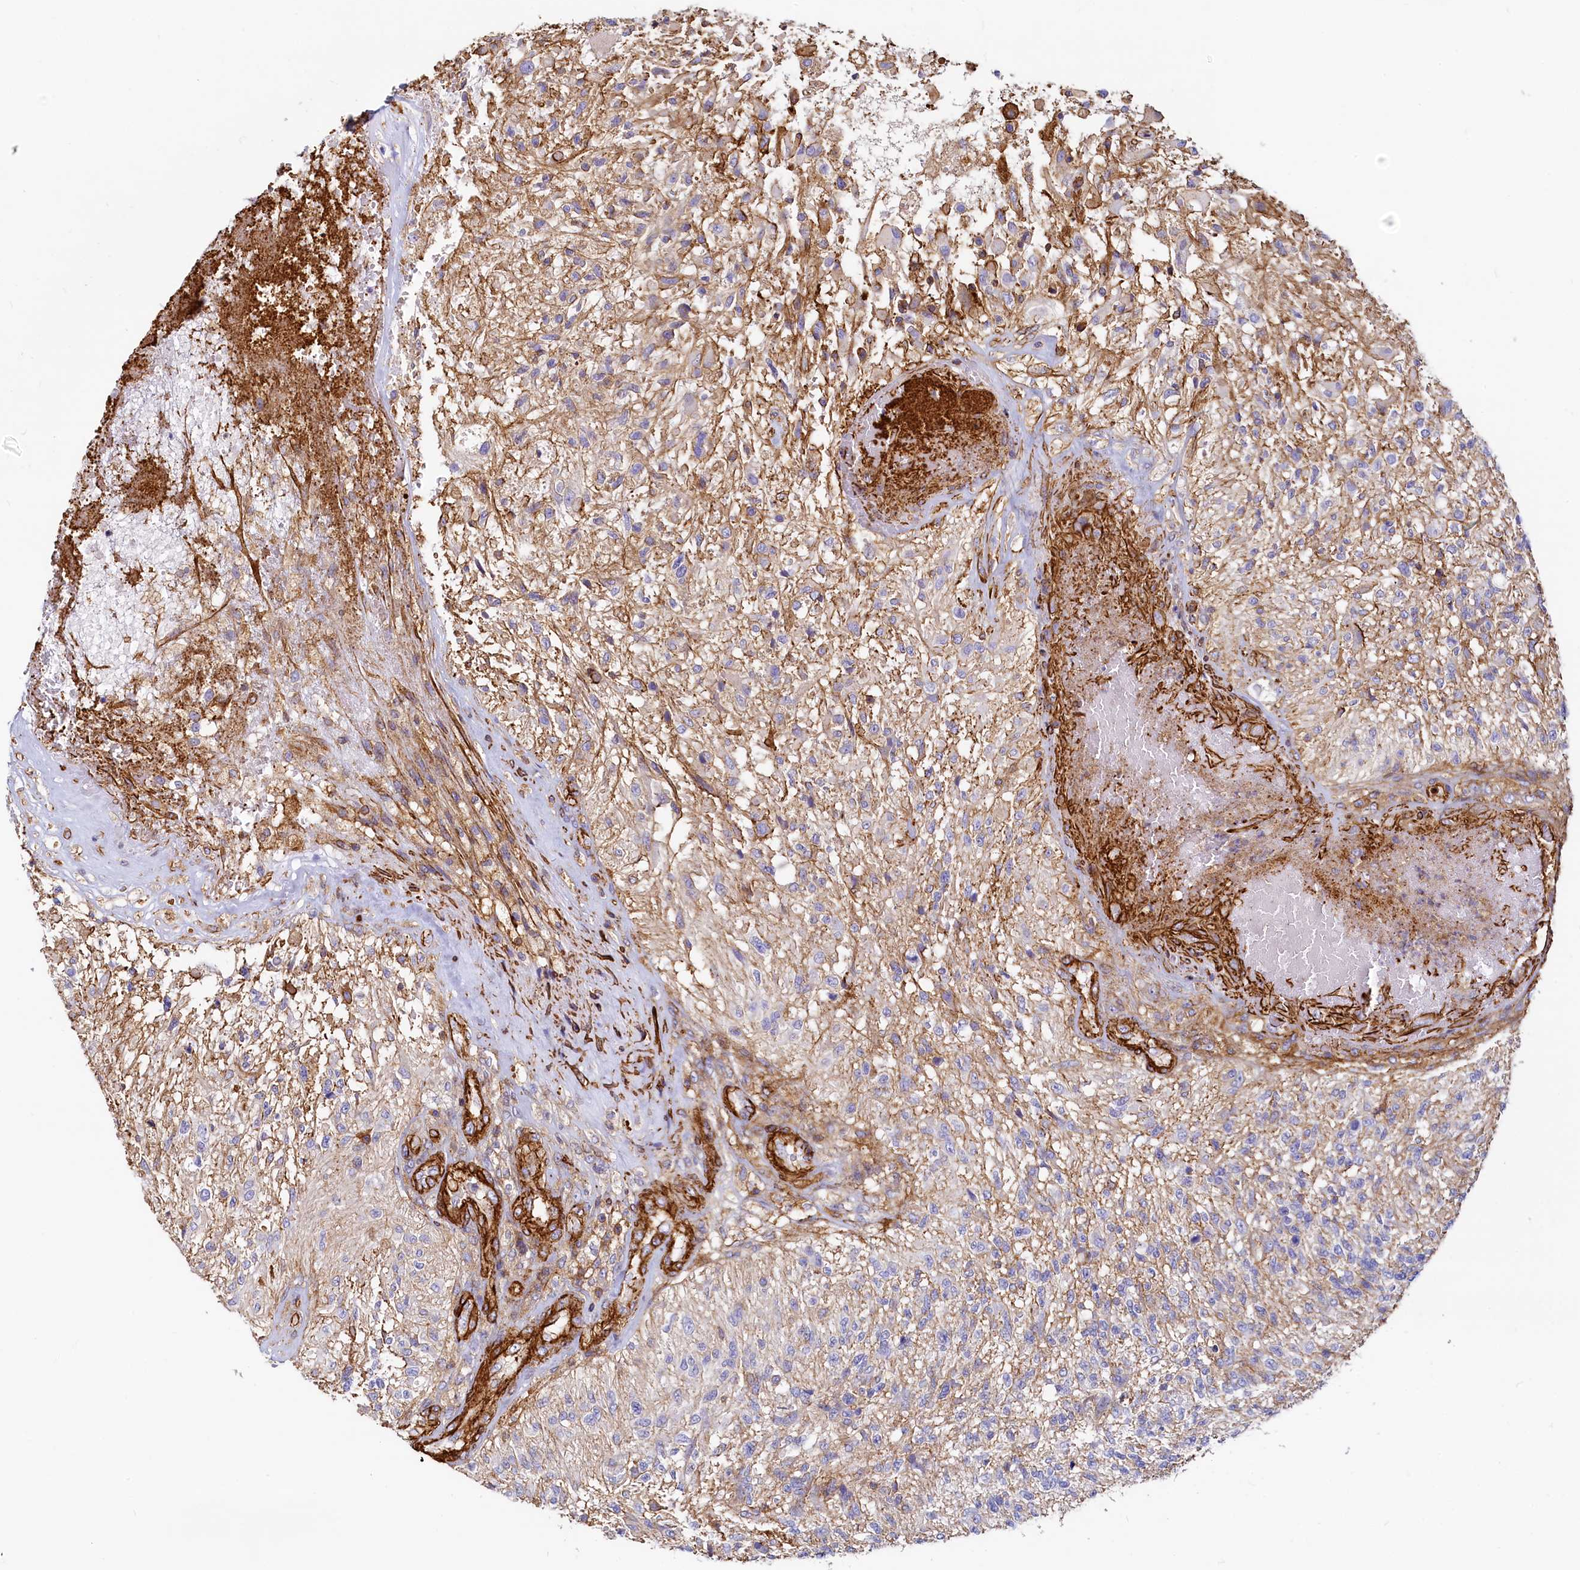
{"staining": {"intensity": "weak", "quantity": "<25%", "location": "cytoplasmic/membranous"}, "tissue": "glioma", "cell_type": "Tumor cells", "image_type": "cancer", "snomed": [{"axis": "morphology", "description": "Glioma, malignant, High grade"}, {"axis": "topography", "description": "Brain"}], "caption": "Histopathology image shows no significant protein positivity in tumor cells of glioma. (DAB (3,3'-diaminobenzidine) immunohistochemistry, high magnification).", "gene": "THBS1", "patient": {"sex": "male", "age": 56}}